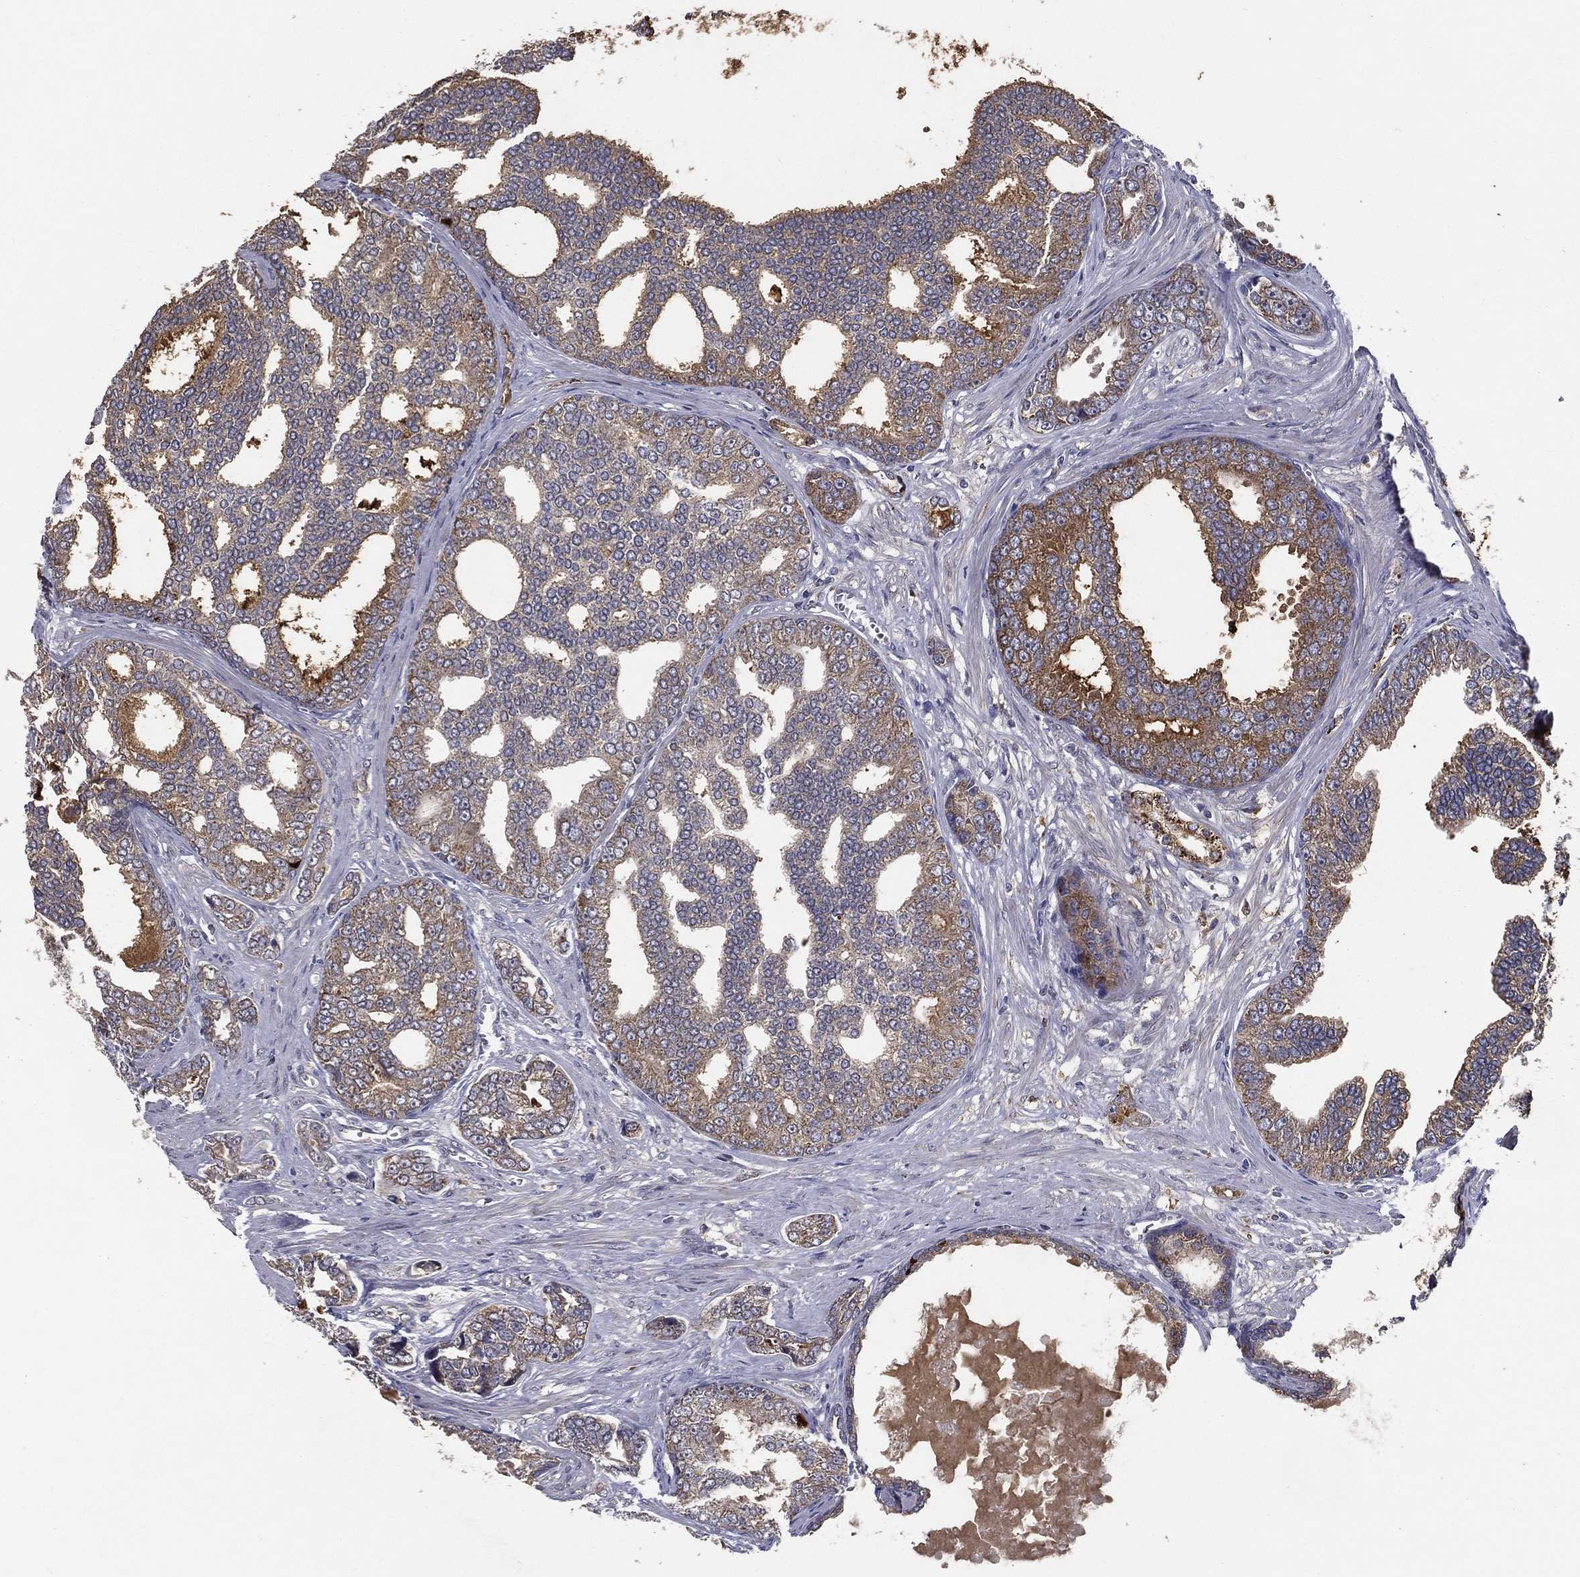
{"staining": {"intensity": "moderate", "quantity": "25%-75%", "location": "cytoplasmic/membranous"}, "tissue": "prostate cancer", "cell_type": "Tumor cells", "image_type": "cancer", "snomed": [{"axis": "morphology", "description": "Adenocarcinoma, NOS"}, {"axis": "topography", "description": "Prostate"}], "caption": "A high-resolution histopathology image shows immunohistochemistry (IHC) staining of adenocarcinoma (prostate), which displays moderate cytoplasmic/membranous expression in about 25%-75% of tumor cells.", "gene": "MT-ND1", "patient": {"sex": "male", "age": 67}}